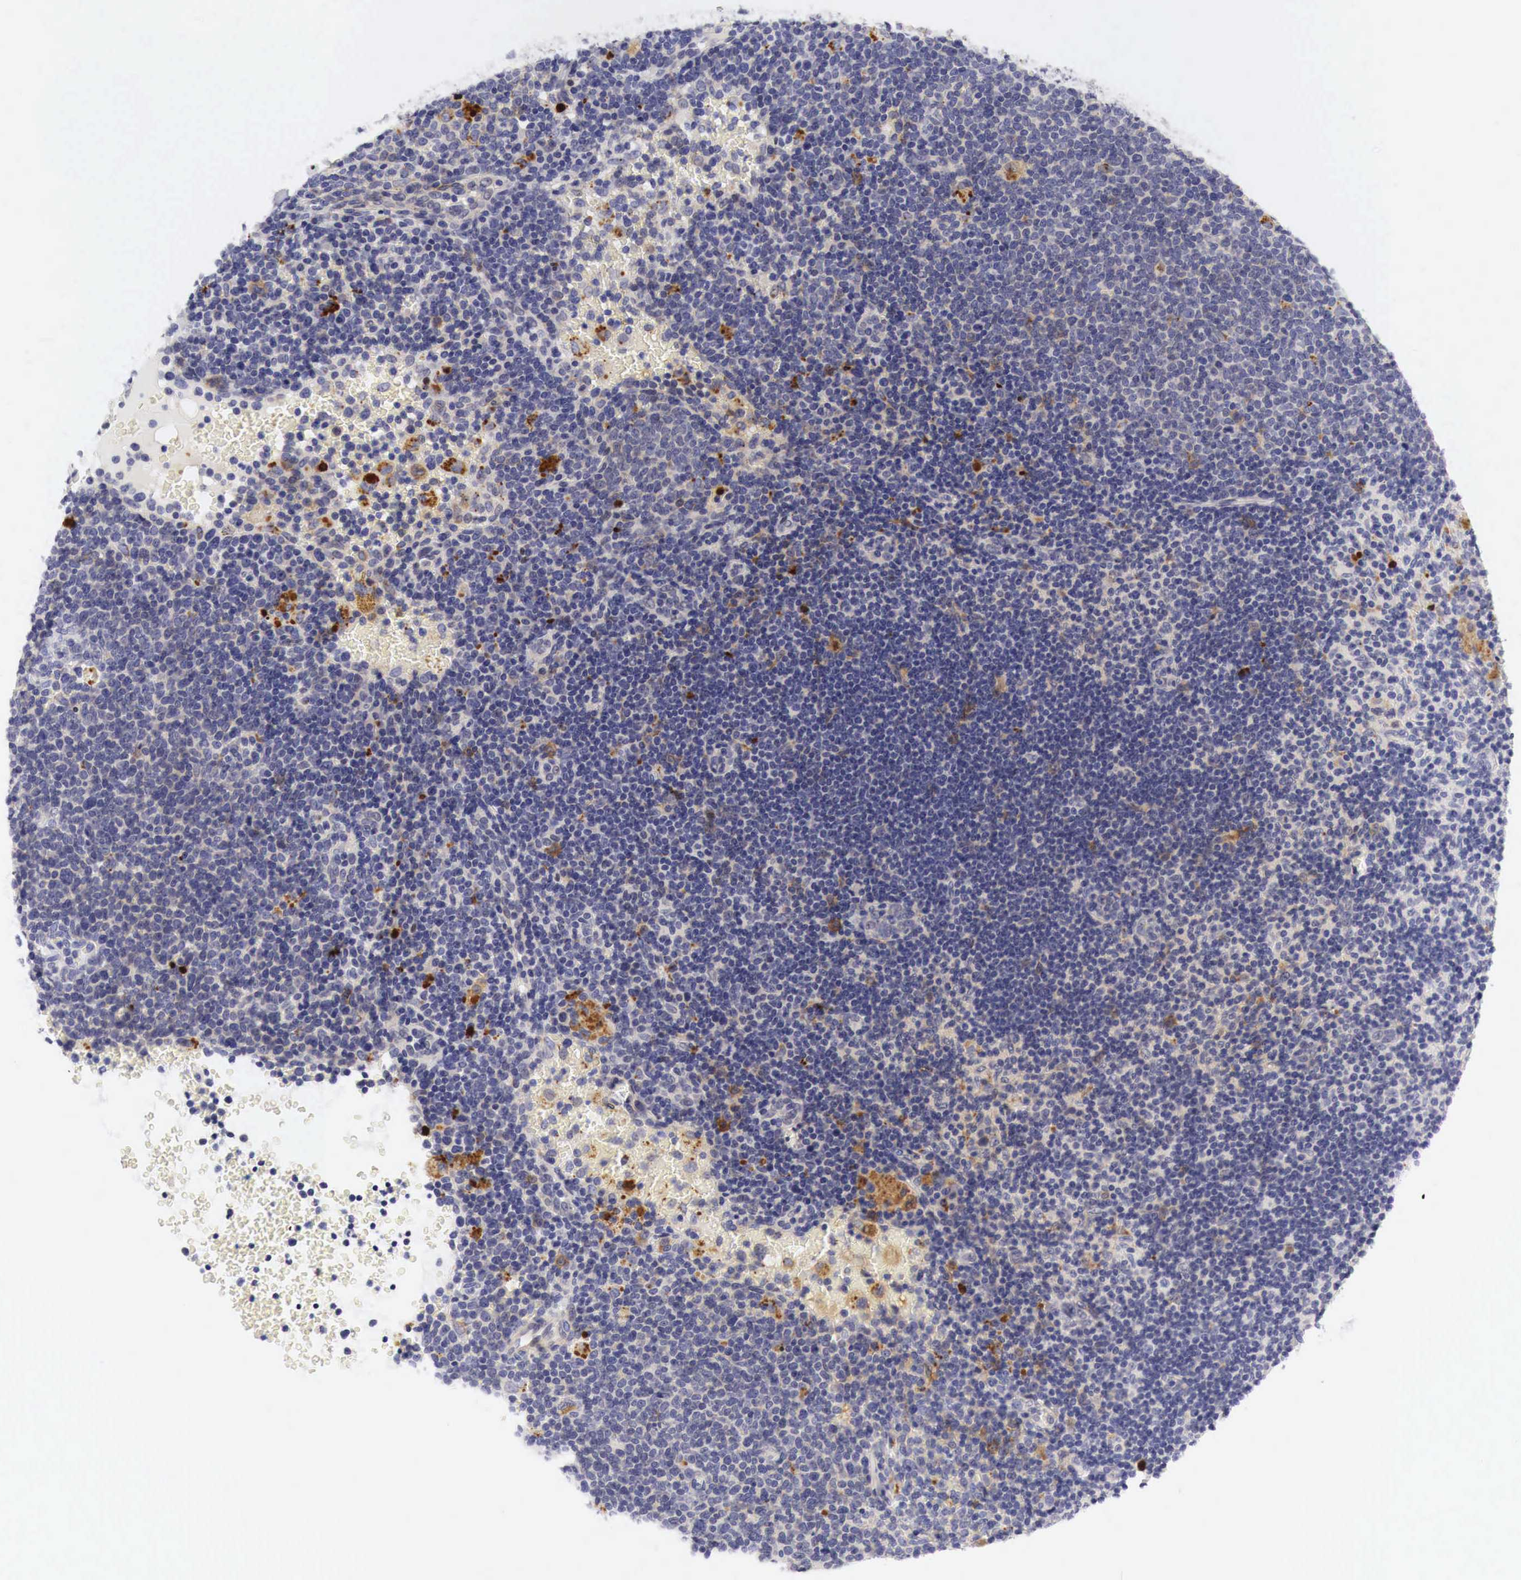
{"staining": {"intensity": "negative", "quantity": "none", "location": "none"}, "tissue": "lymphoma", "cell_type": "Tumor cells", "image_type": "cancer", "snomed": [{"axis": "morphology", "description": "Malignant lymphoma, non-Hodgkin's type, High grade"}, {"axis": "topography", "description": "Lymph node"}], "caption": "Immunohistochemistry (IHC) micrograph of lymphoma stained for a protein (brown), which reveals no positivity in tumor cells.", "gene": "CASP3", "patient": {"sex": "female", "age": 76}}